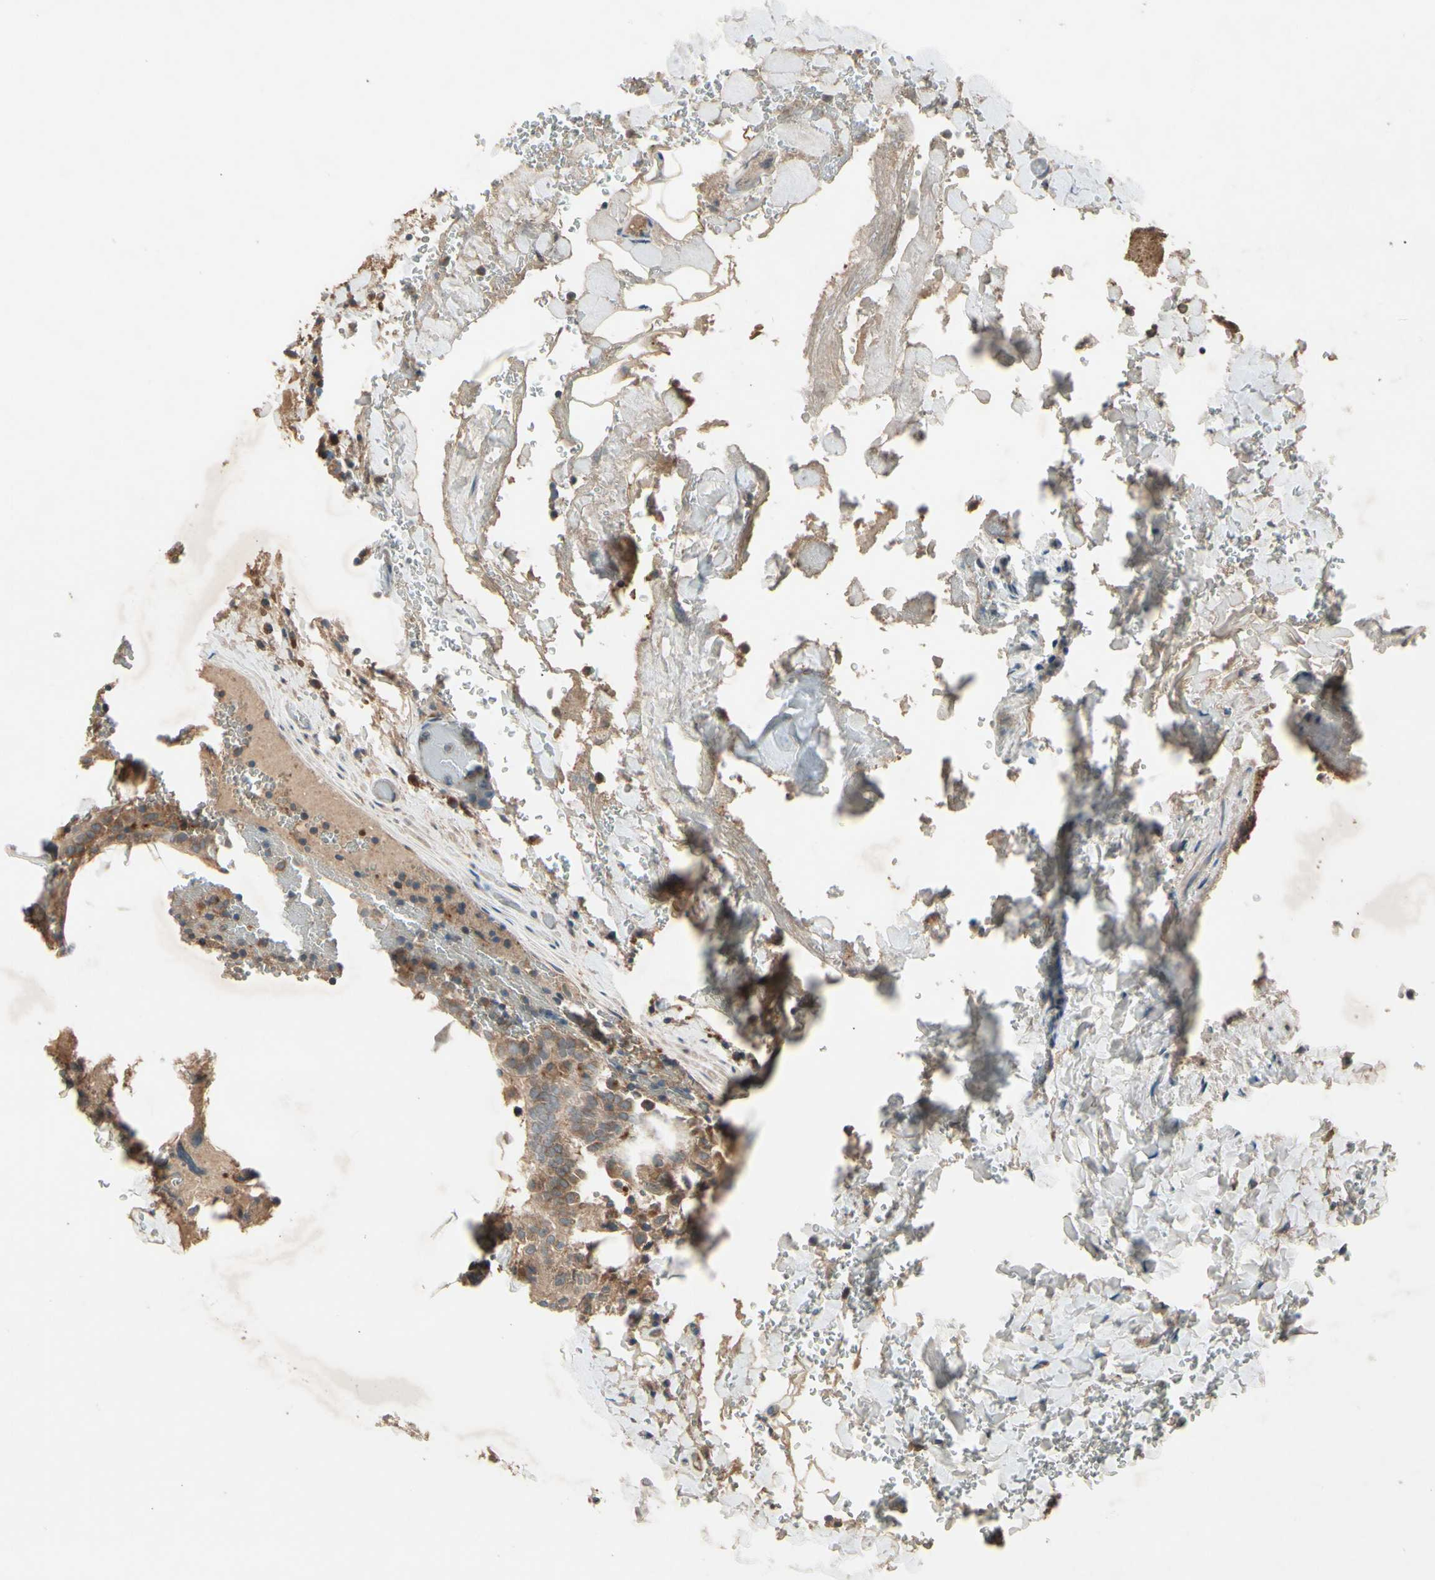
{"staining": {"intensity": "moderate", "quantity": ">75%", "location": "cytoplasmic/membranous"}, "tissue": "thyroid cancer", "cell_type": "Tumor cells", "image_type": "cancer", "snomed": [{"axis": "morphology", "description": "Normal tissue, NOS"}, {"axis": "morphology", "description": "Papillary adenocarcinoma, NOS"}, {"axis": "topography", "description": "Thyroid gland"}], "caption": "Moderate cytoplasmic/membranous expression is present in about >75% of tumor cells in thyroid cancer.", "gene": "NSF", "patient": {"sex": "female", "age": 30}}